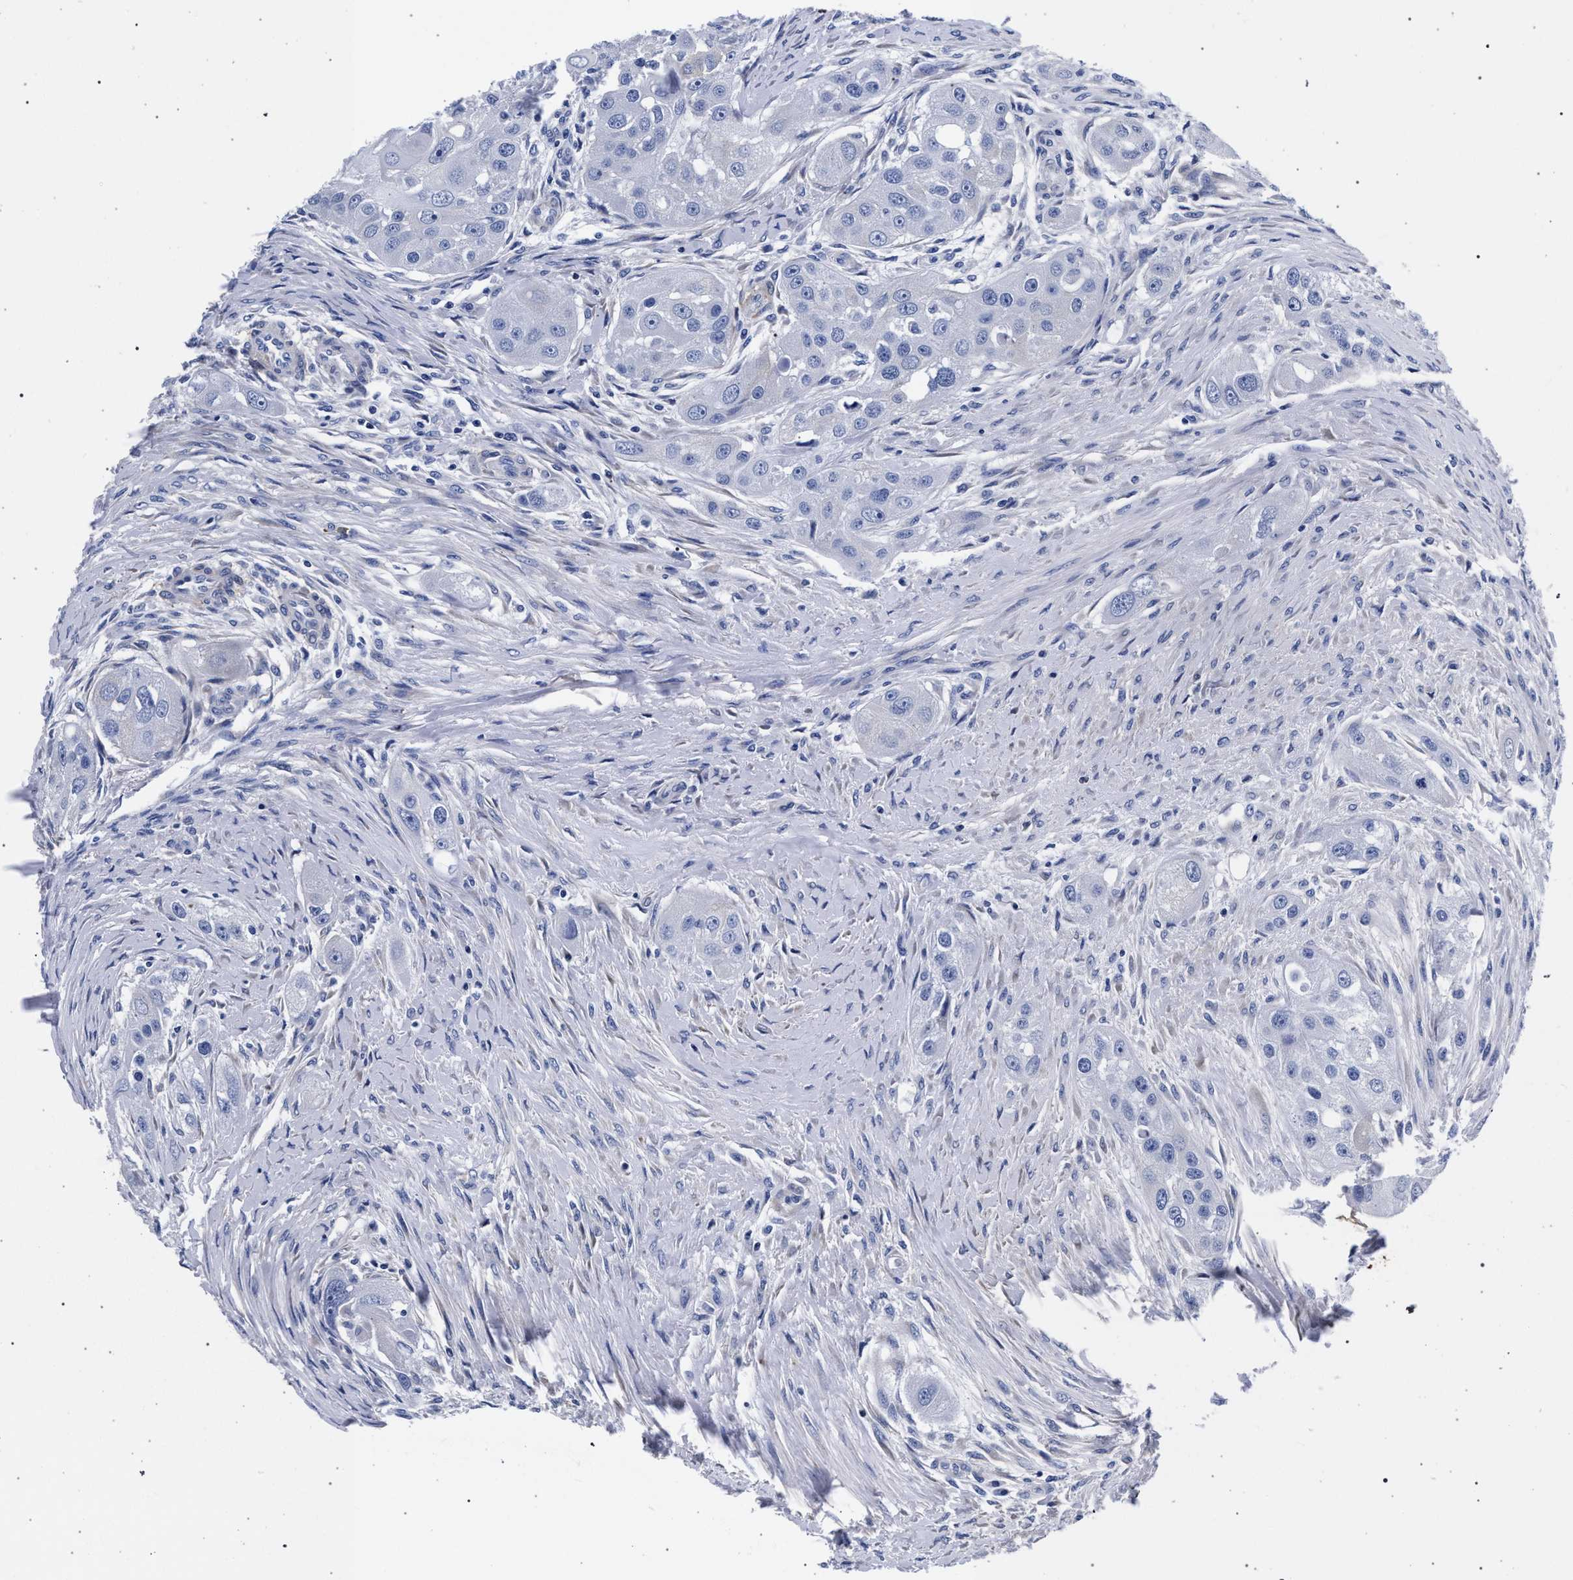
{"staining": {"intensity": "negative", "quantity": "none", "location": "none"}, "tissue": "head and neck cancer", "cell_type": "Tumor cells", "image_type": "cancer", "snomed": [{"axis": "morphology", "description": "Normal tissue, NOS"}, {"axis": "morphology", "description": "Squamous cell carcinoma, NOS"}, {"axis": "topography", "description": "Skeletal muscle"}, {"axis": "topography", "description": "Head-Neck"}], "caption": "Tumor cells are negative for brown protein staining in head and neck cancer.", "gene": "AKAP4", "patient": {"sex": "male", "age": 51}}